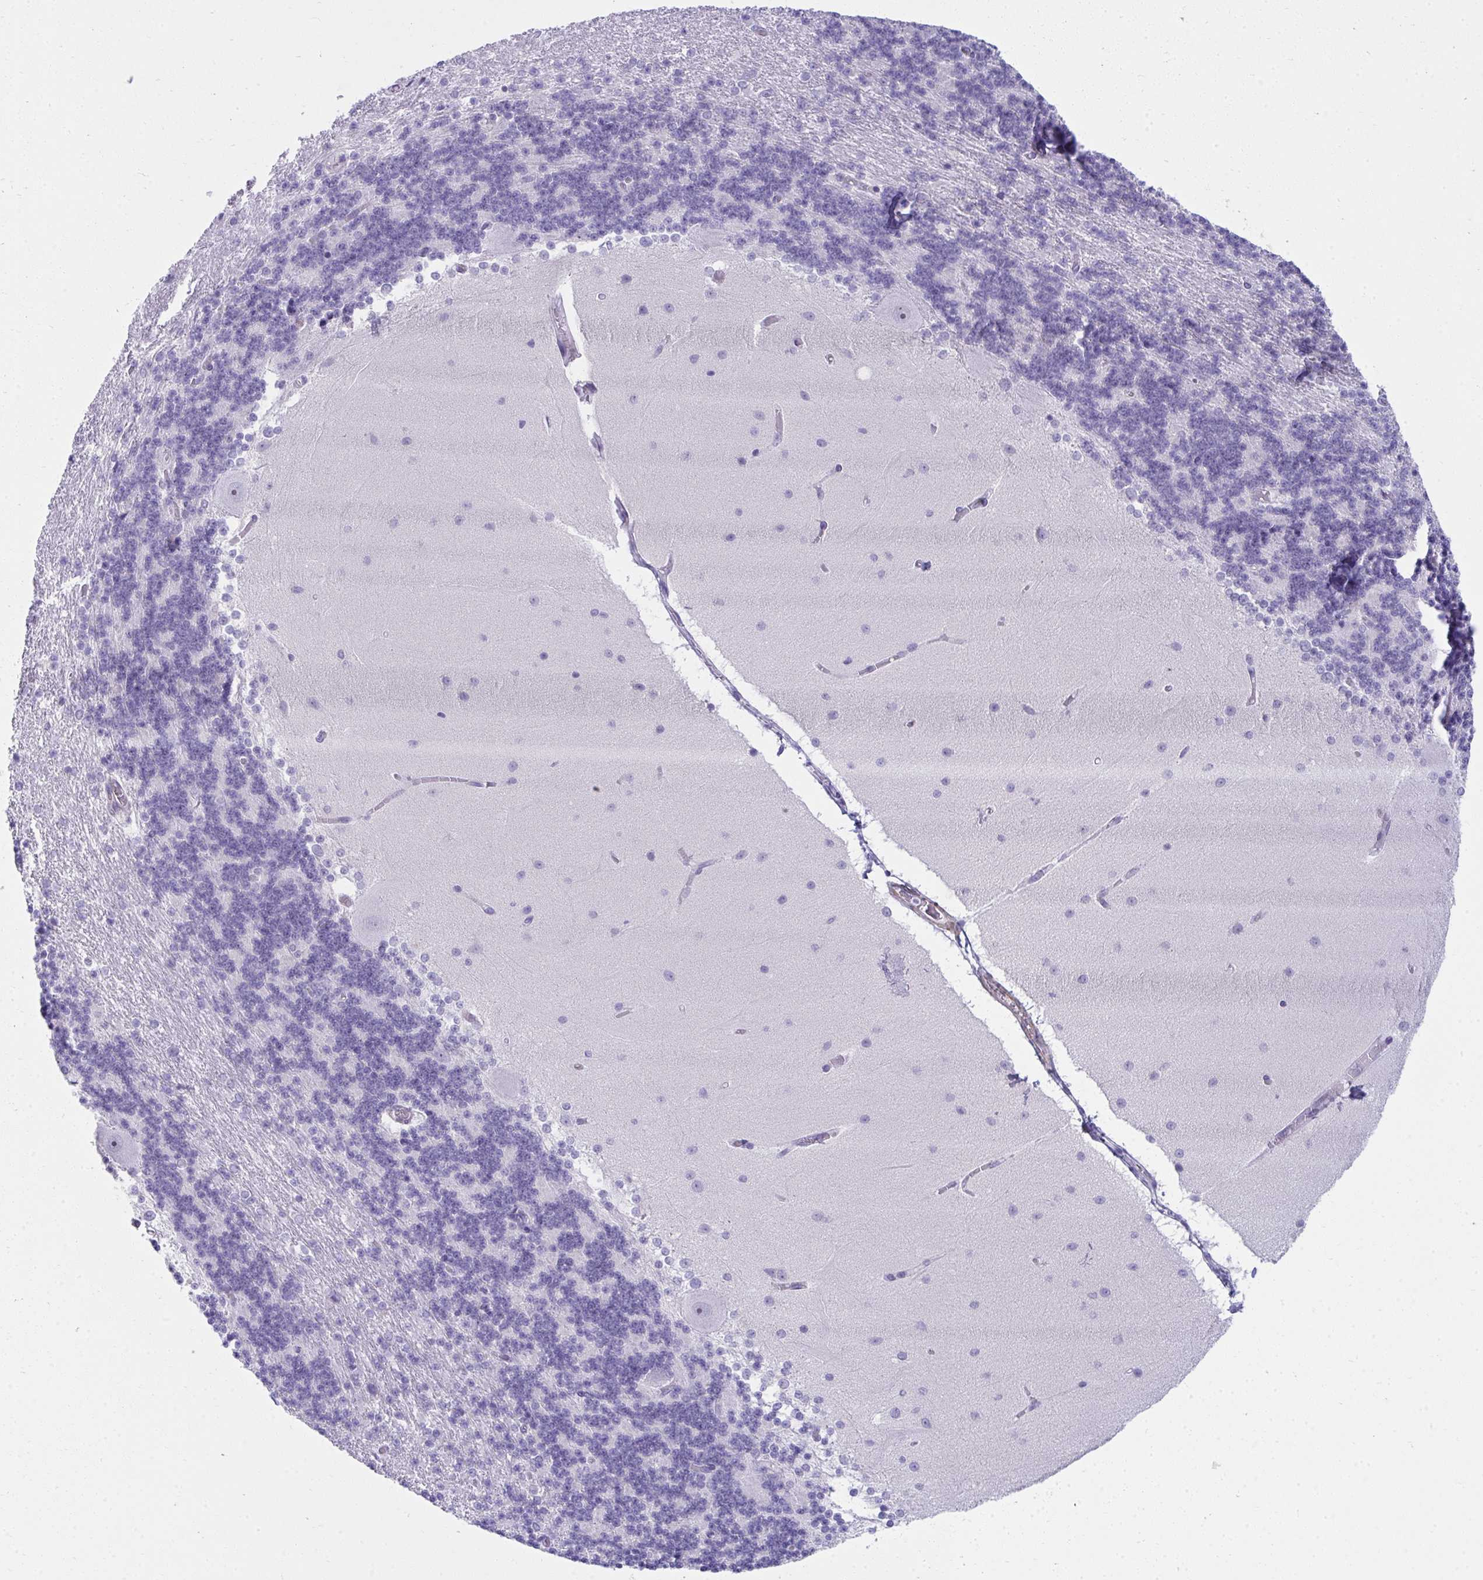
{"staining": {"intensity": "negative", "quantity": "none", "location": "none"}, "tissue": "cerebellum", "cell_type": "Cells in granular layer", "image_type": "normal", "snomed": [{"axis": "morphology", "description": "Normal tissue, NOS"}, {"axis": "topography", "description": "Cerebellum"}], "caption": "There is no significant staining in cells in granular layer of cerebellum. (Stains: DAB immunohistochemistry with hematoxylin counter stain, Microscopy: brightfield microscopy at high magnification).", "gene": "PUS7L", "patient": {"sex": "female", "age": 54}}